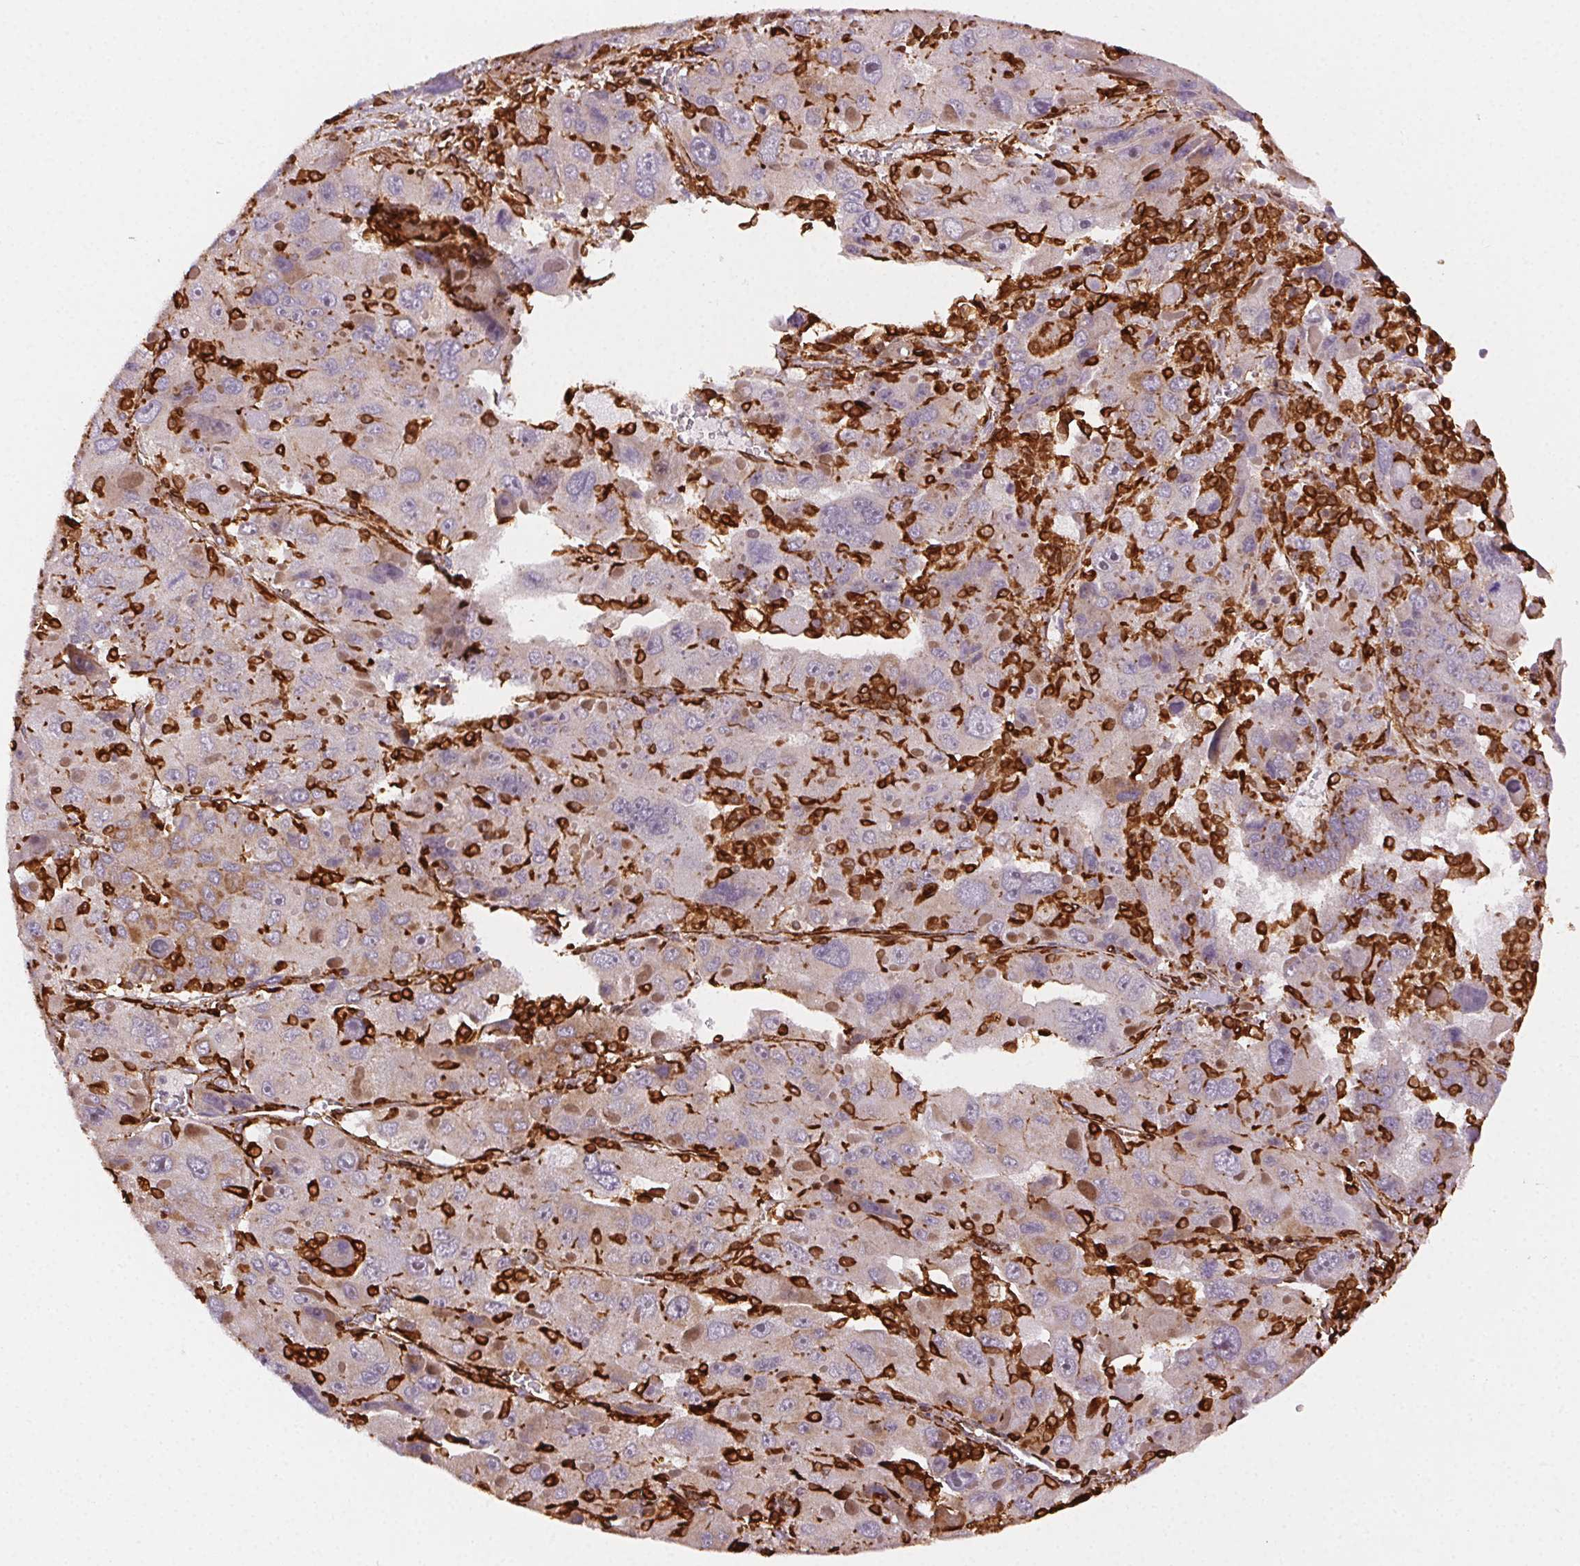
{"staining": {"intensity": "negative", "quantity": "none", "location": "none"}, "tissue": "liver cancer", "cell_type": "Tumor cells", "image_type": "cancer", "snomed": [{"axis": "morphology", "description": "Carcinoma, Hepatocellular, NOS"}, {"axis": "topography", "description": "Liver"}], "caption": "Immunohistochemistry (IHC) image of liver hepatocellular carcinoma stained for a protein (brown), which displays no expression in tumor cells.", "gene": "RNASET2", "patient": {"sex": "female", "age": 41}}